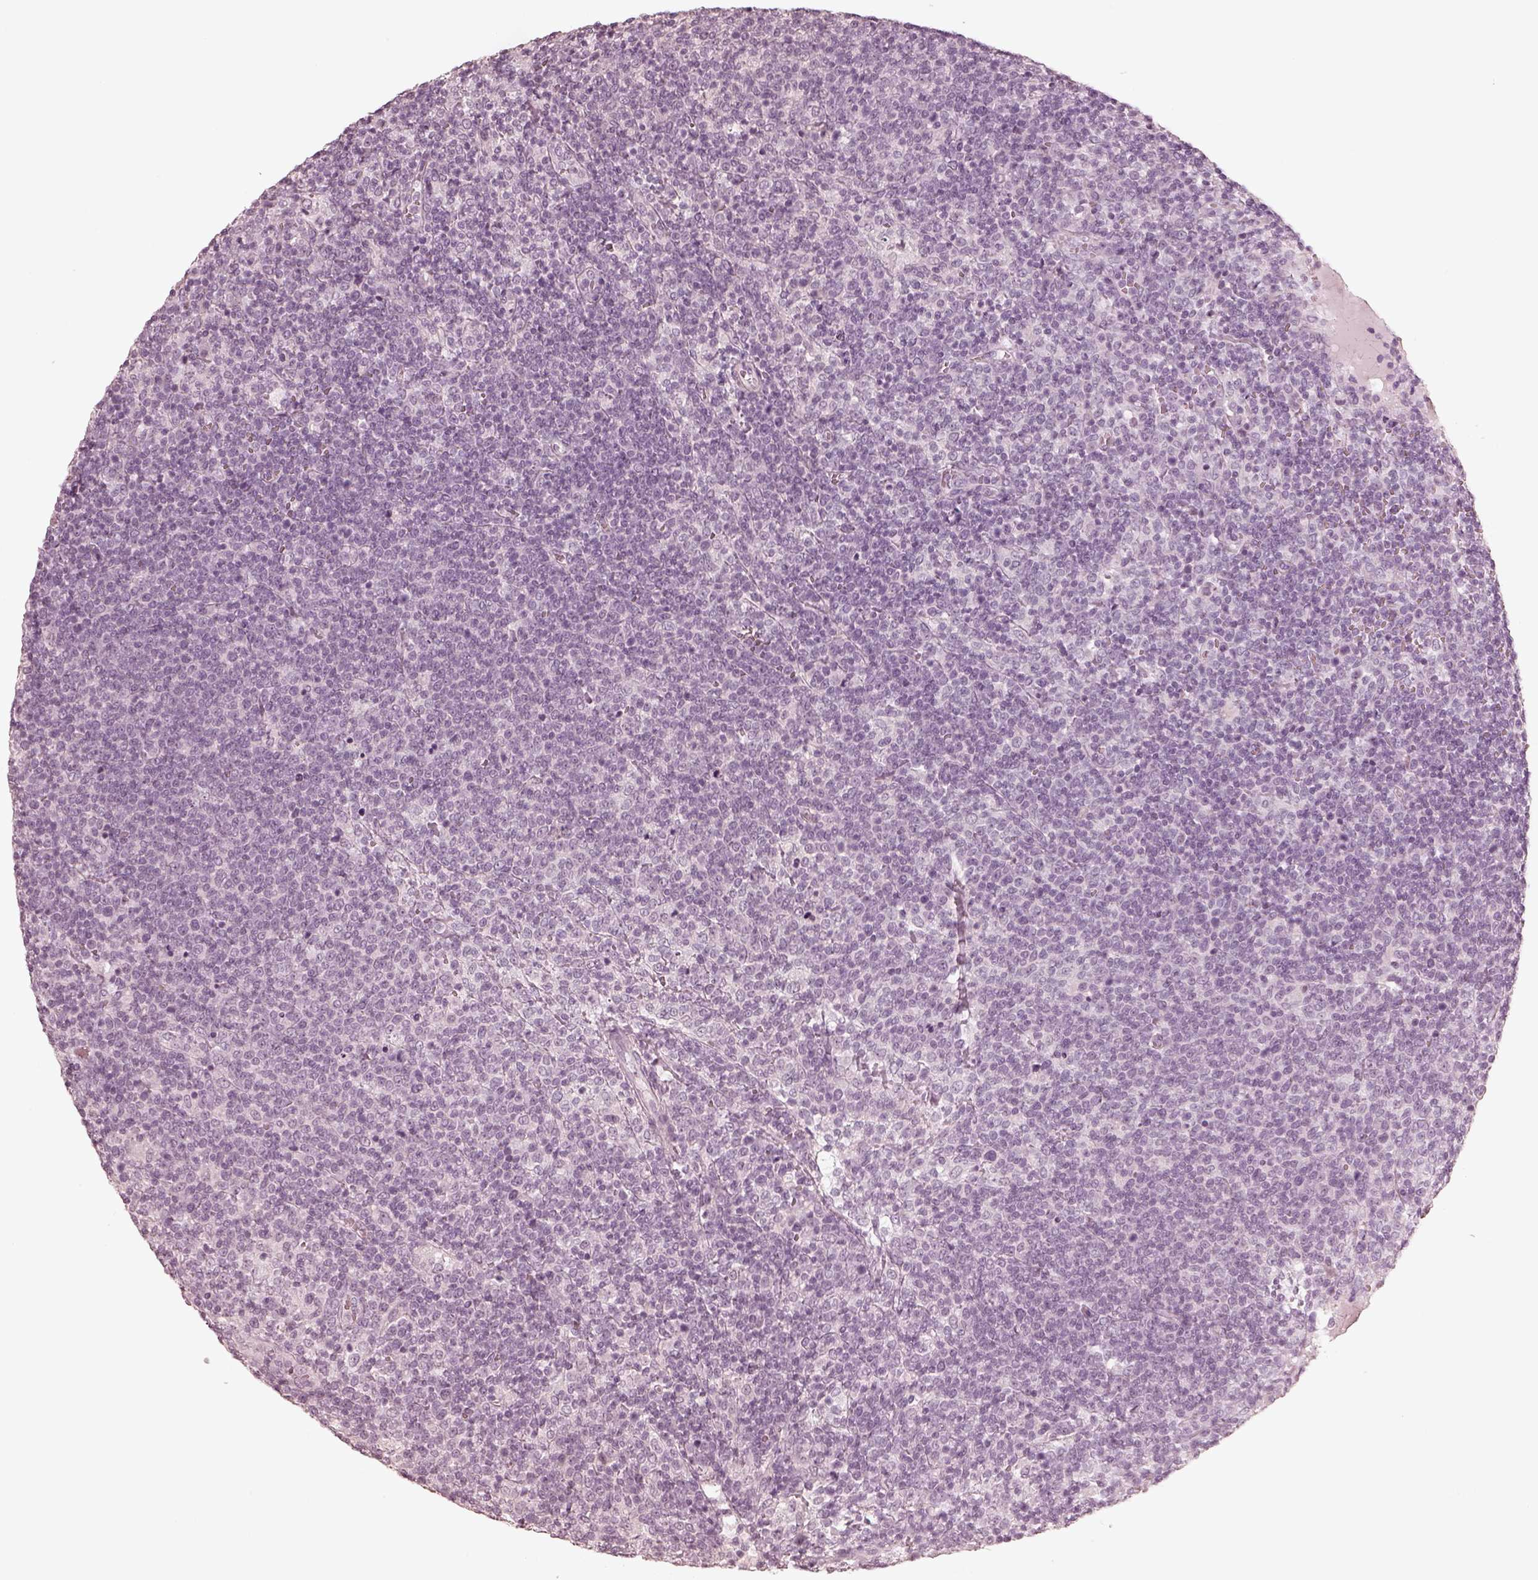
{"staining": {"intensity": "negative", "quantity": "none", "location": "none"}, "tissue": "lymphoma", "cell_type": "Tumor cells", "image_type": "cancer", "snomed": [{"axis": "morphology", "description": "Malignant lymphoma, non-Hodgkin's type, High grade"}, {"axis": "topography", "description": "Lymph node"}], "caption": "Photomicrograph shows no protein expression in tumor cells of high-grade malignant lymphoma, non-Hodgkin's type tissue.", "gene": "CALR3", "patient": {"sex": "male", "age": 61}}